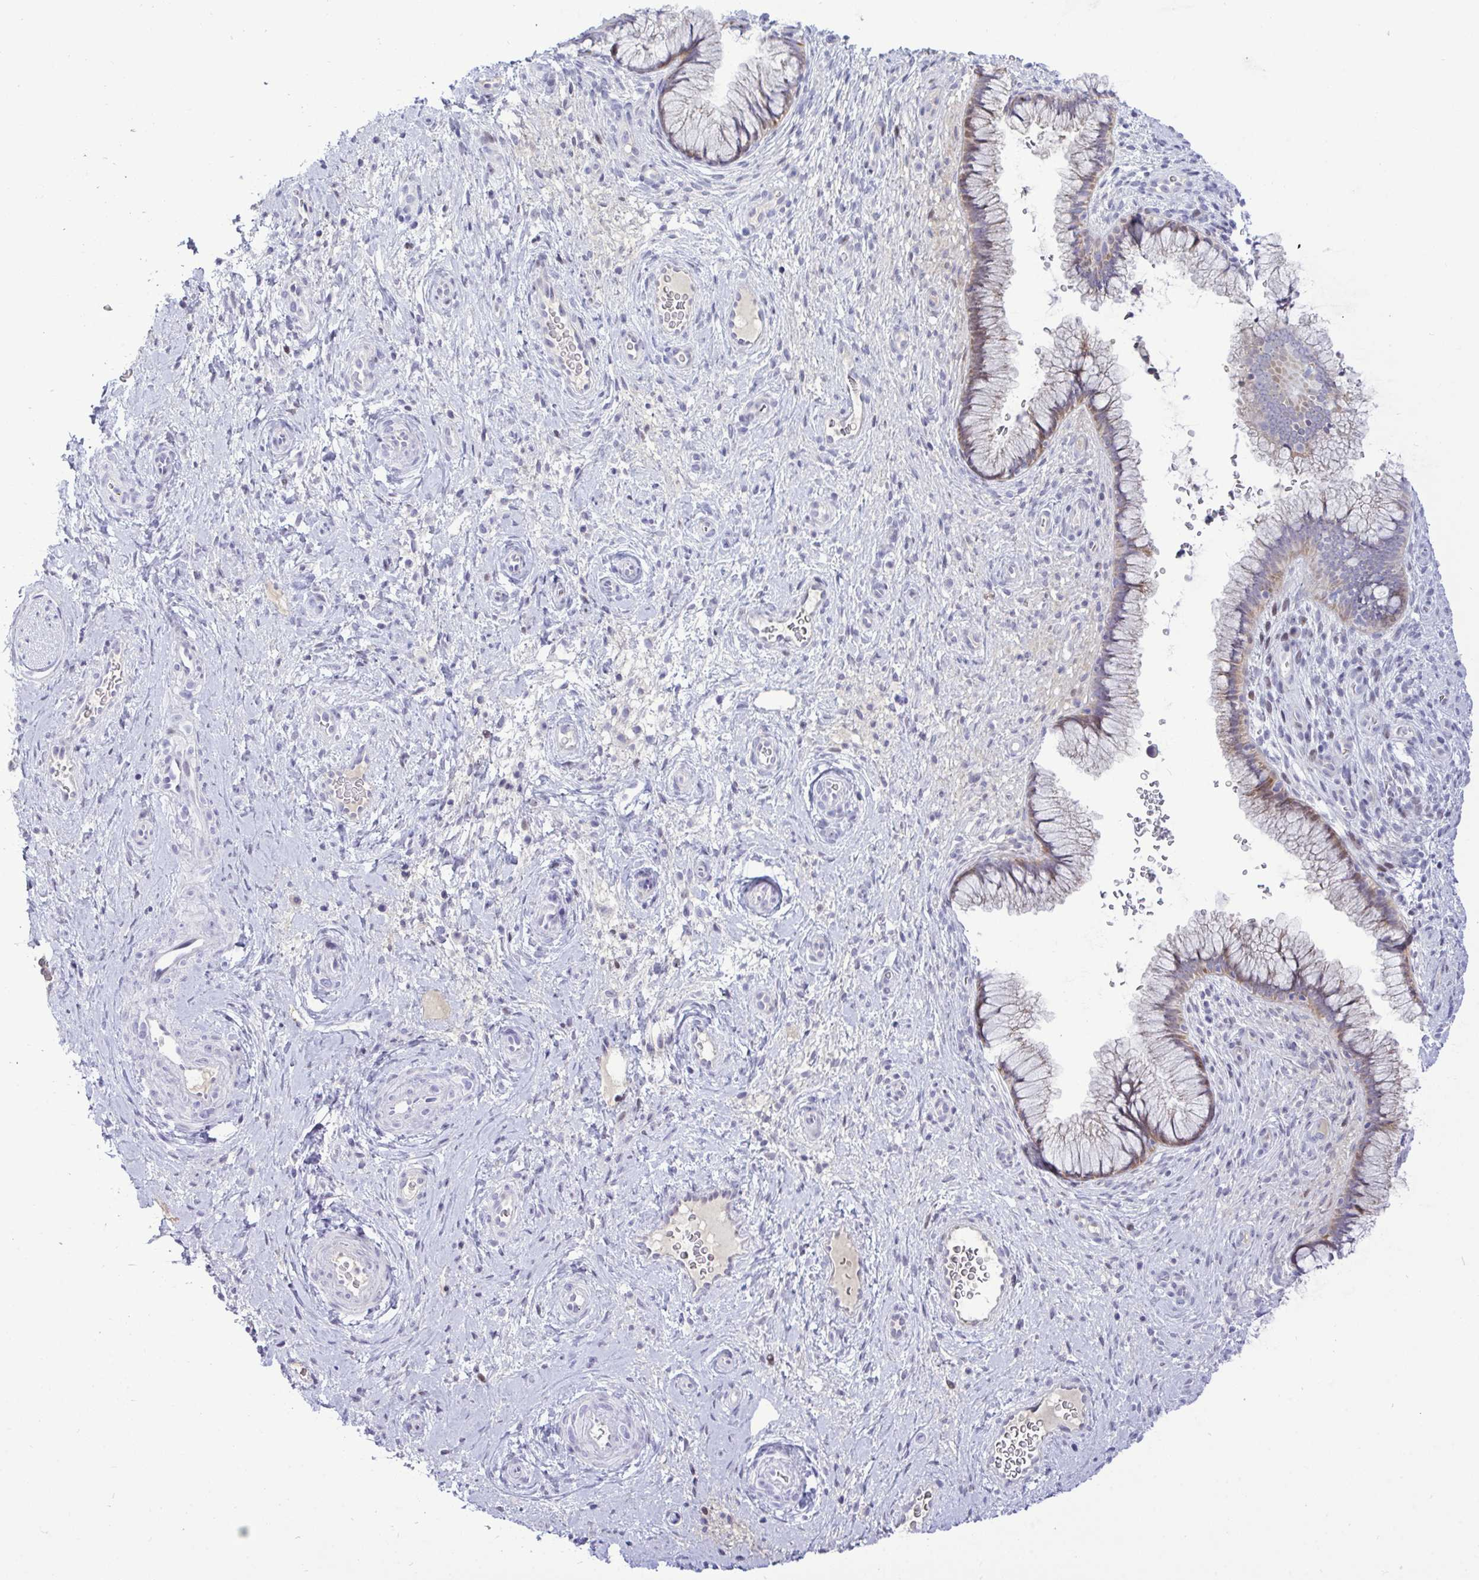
{"staining": {"intensity": "weak", "quantity": "25%-75%", "location": "cytoplasmic/membranous"}, "tissue": "cervix", "cell_type": "Glandular cells", "image_type": "normal", "snomed": [{"axis": "morphology", "description": "Normal tissue, NOS"}, {"axis": "topography", "description": "Cervix"}], "caption": "DAB immunohistochemical staining of unremarkable human cervix shows weak cytoplasmic/membranous protein expression in approximately 25%-75% of glandular cells. (DAB (3,3'-diaminobenzidine) = brown stain, brightfield microscopy at high magnification).", "gene": "EPOP", "patient": {"sex": "female", "age": 34}}